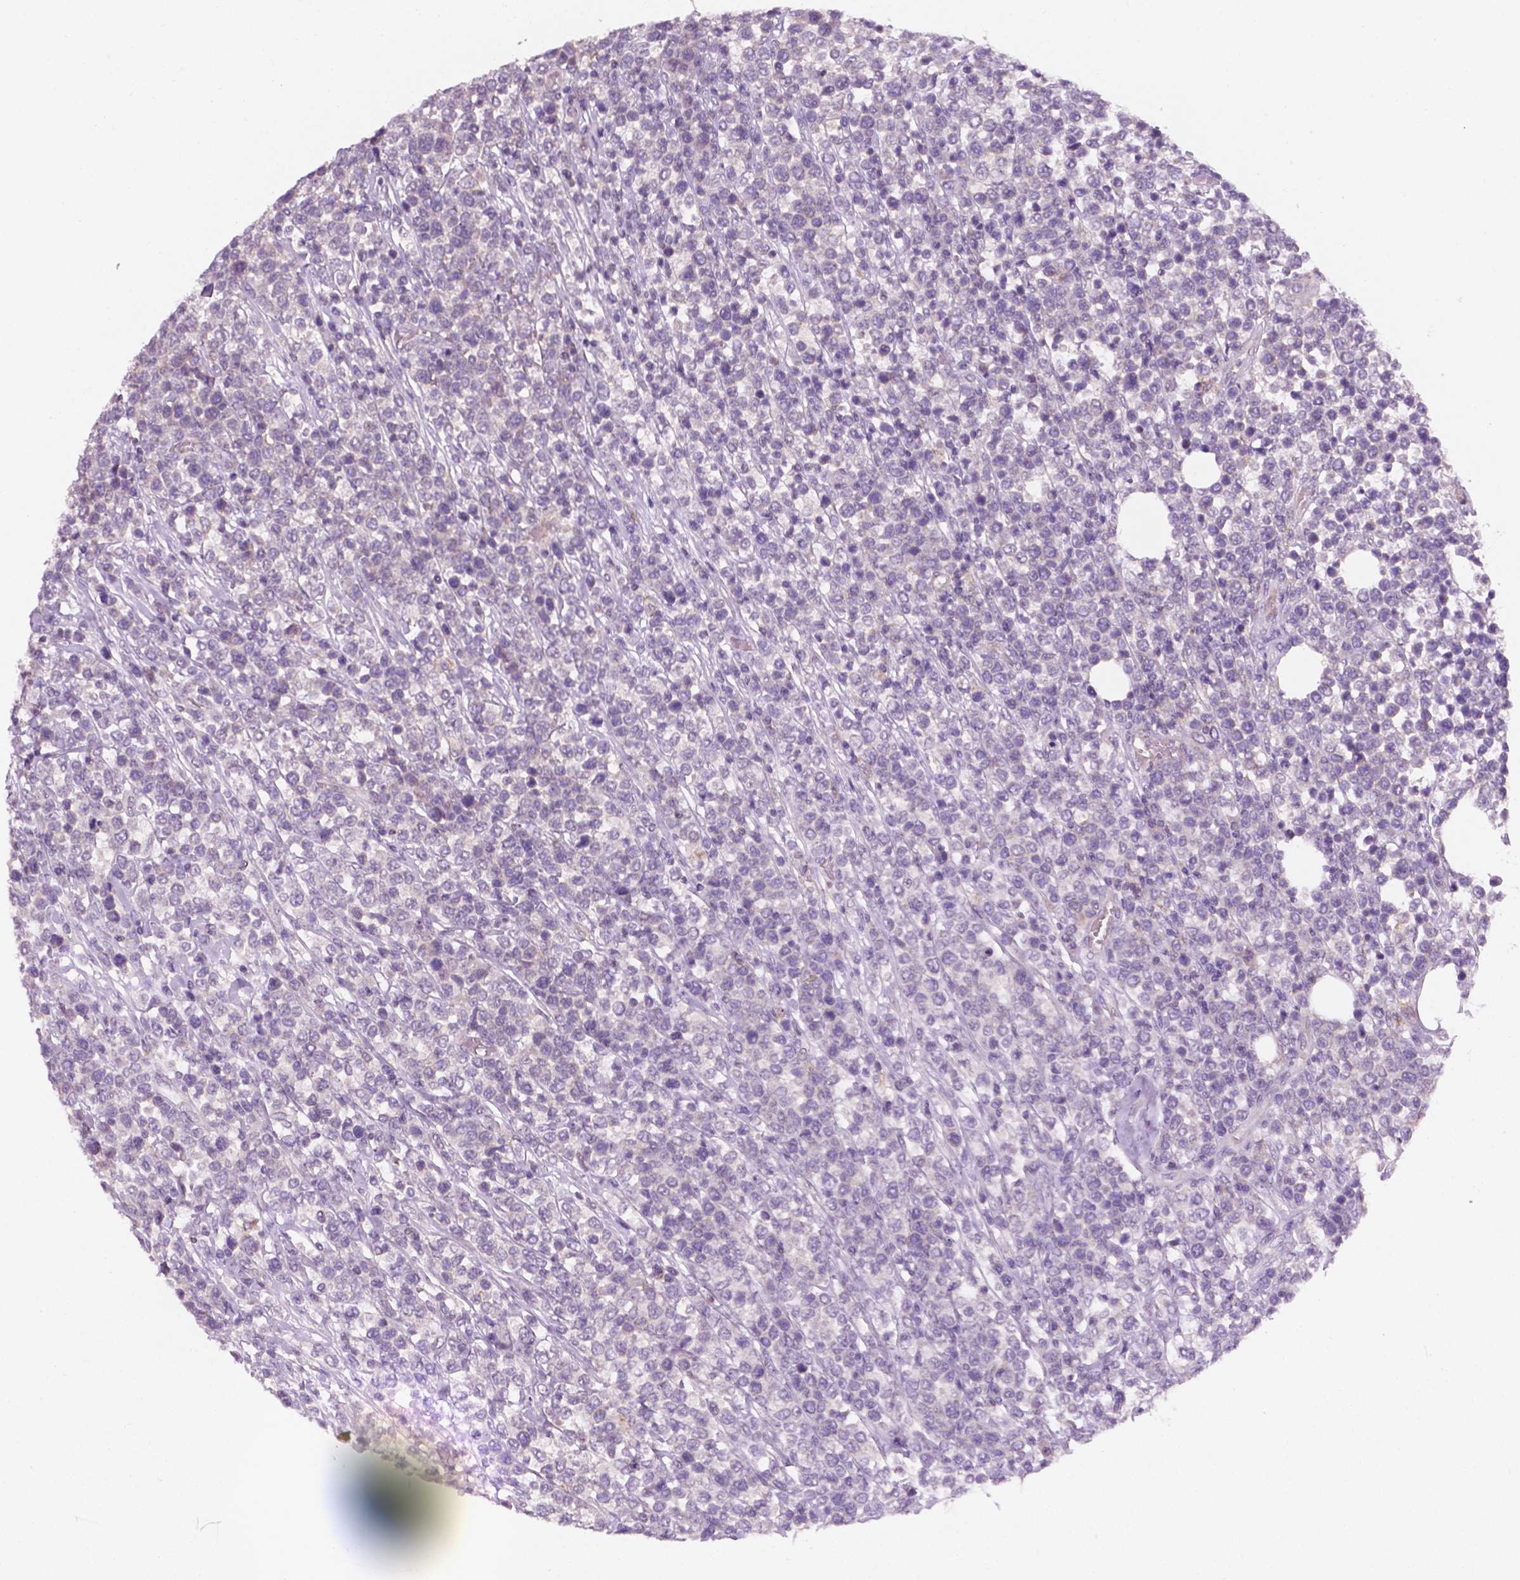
{"staining": {"intensity": "negative", "quantity": "none", "location": "none"}, "tissue": "lymphoma", "cell_type": "Tumor cells", "image_type": "cancer", "snomed": [{"axis": "morphology", "description": "Malignant lymphoma, non-Hodgkin's type, High grade"}, {"axis": "topography", "description": "Soft tissue"}], "caption": "IHC image of neoplastic tissue: lymphoma stained with DAB (3,3'-diaminobenzidine) exhibits no significant protein staining in tumor cells.", "gene": "EGFR", "patient": {"sex": "female", "age": 56}}